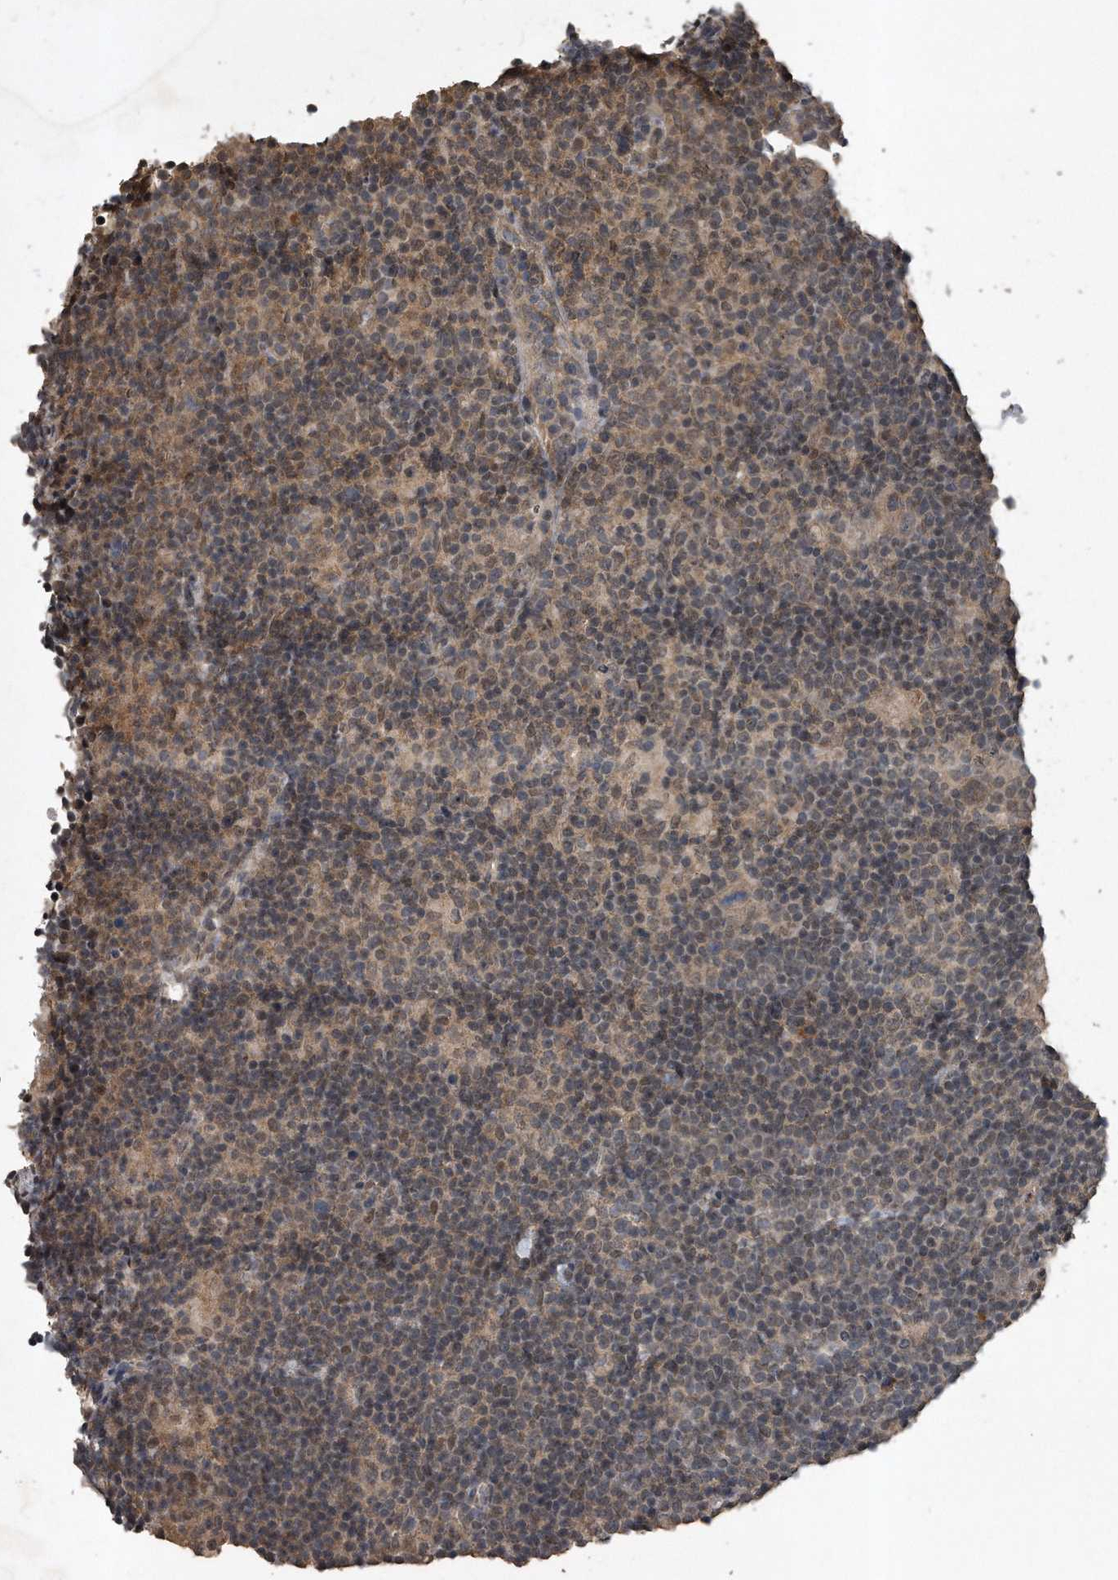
{"staining": {"intensity": "weak", "quantity": "<25%", "location": "cytoplasmic/membranous,nuclear"}, "tissue": "lymphoma", "cell_type": "Tumor cells", "image_type": "cancer", "snomed": [{"axis": "morphology", "description": "Hodgkin's disease, NOS"}, {"axis": "topography", "description": "Lymph node"}], "caption": "High magnification brightfield microscopy of lymphoma stained with DAB (3,3'-diaminobenzidine) (brown) and counterstained with hematoxylin (blue): tumor cells show no significant positivity.", "gene": "CRYZL1", "patient": {"sex": "female", "age": 57}}